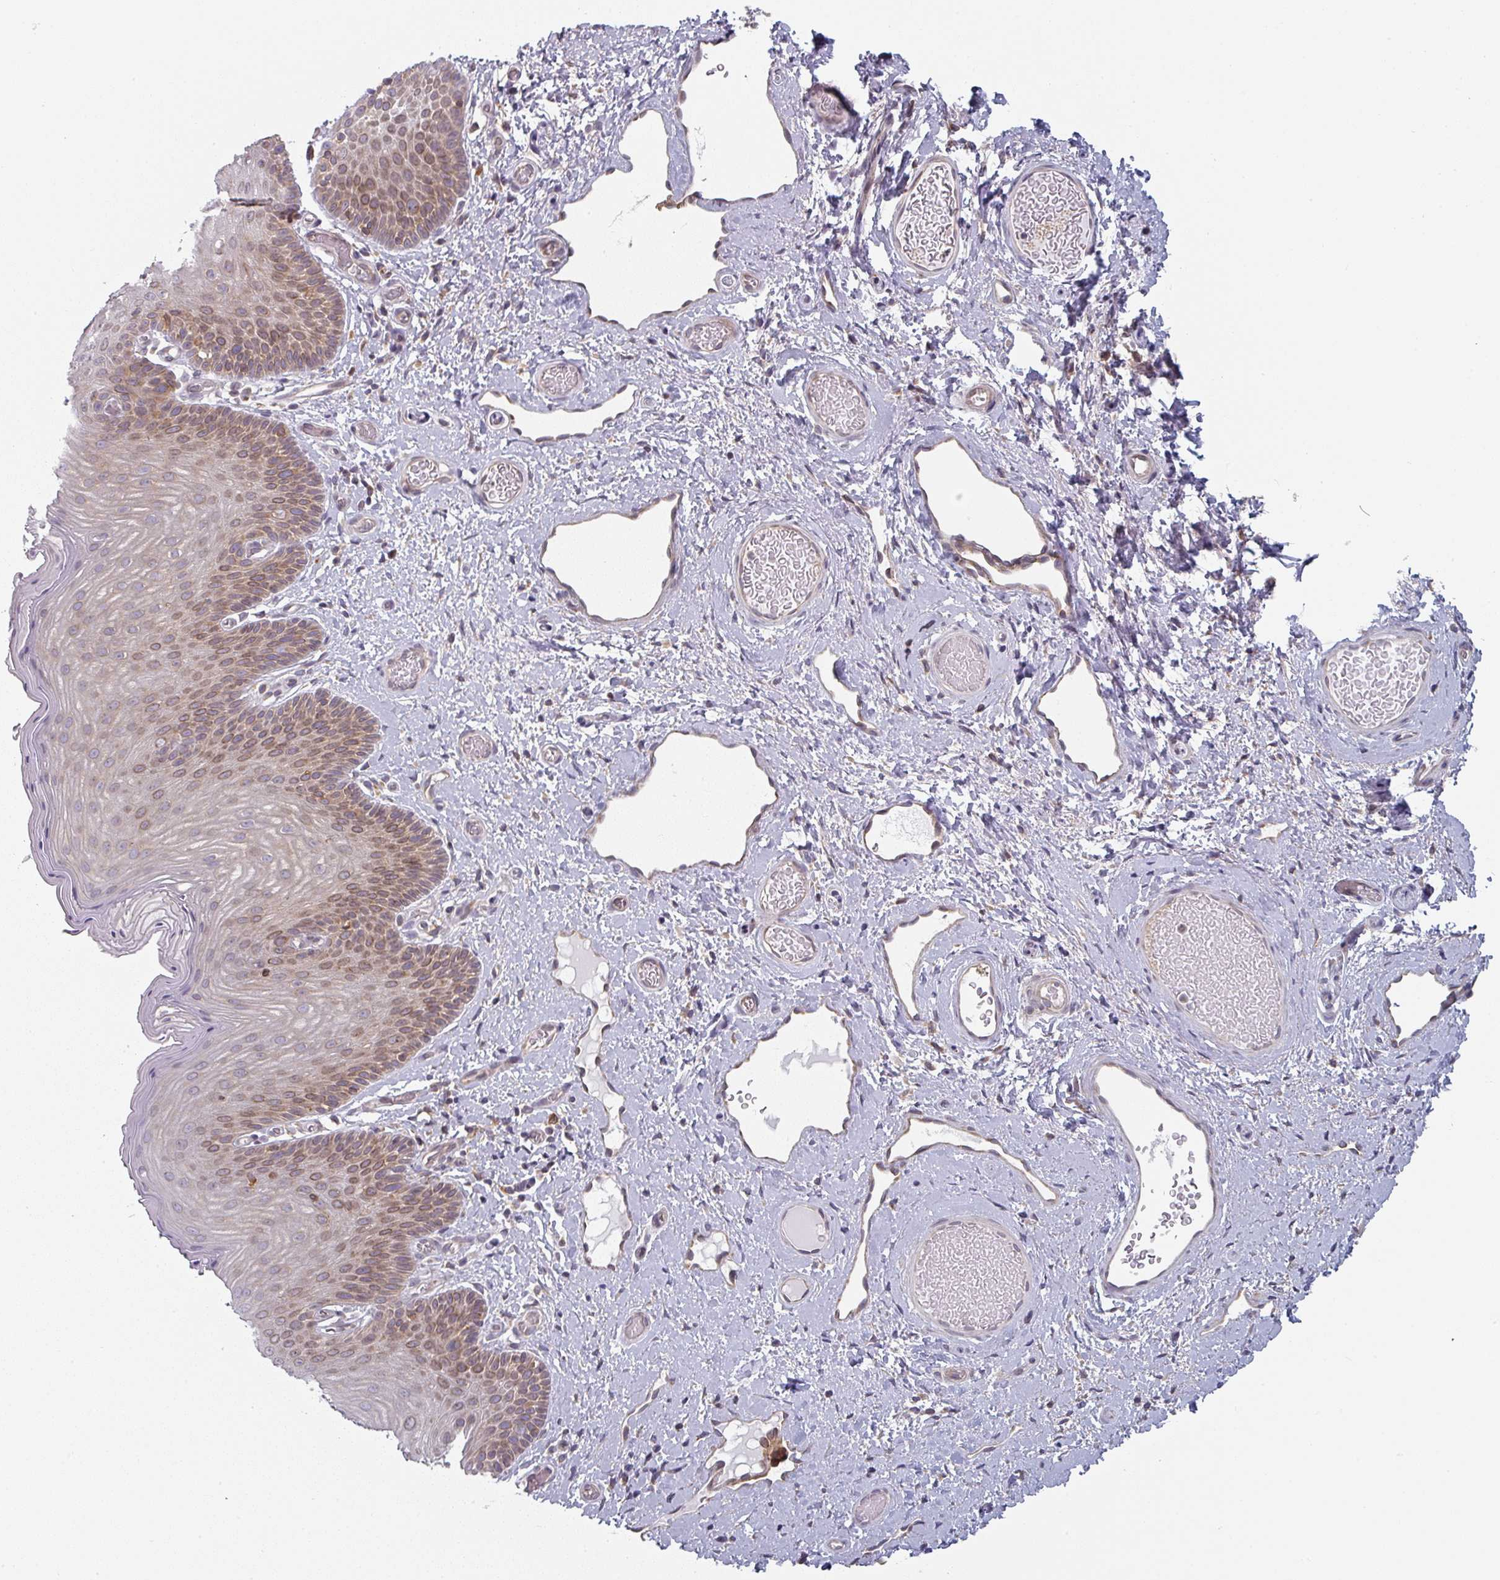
{"staining": {"intensity": "moderate", "quantity": ">75%", "location": "cytoplasmic/membranous"}, "tissue": "skin", "cell_type": "Epidermal cells", "image_type": "normal", "snomed": [{"axis": "morphology", "description": "Normal tissue, NOS"}, {"axis": "topography", "description": "Anal"}], "caption": "The histopathology image demonstrates staining of benign skin, revealing moderate cytoplasmic/membranous protein expression (brown color) within epidermal cells.", "gene": "TAPT1", "patient": {"sex": "female", "age": 40}}